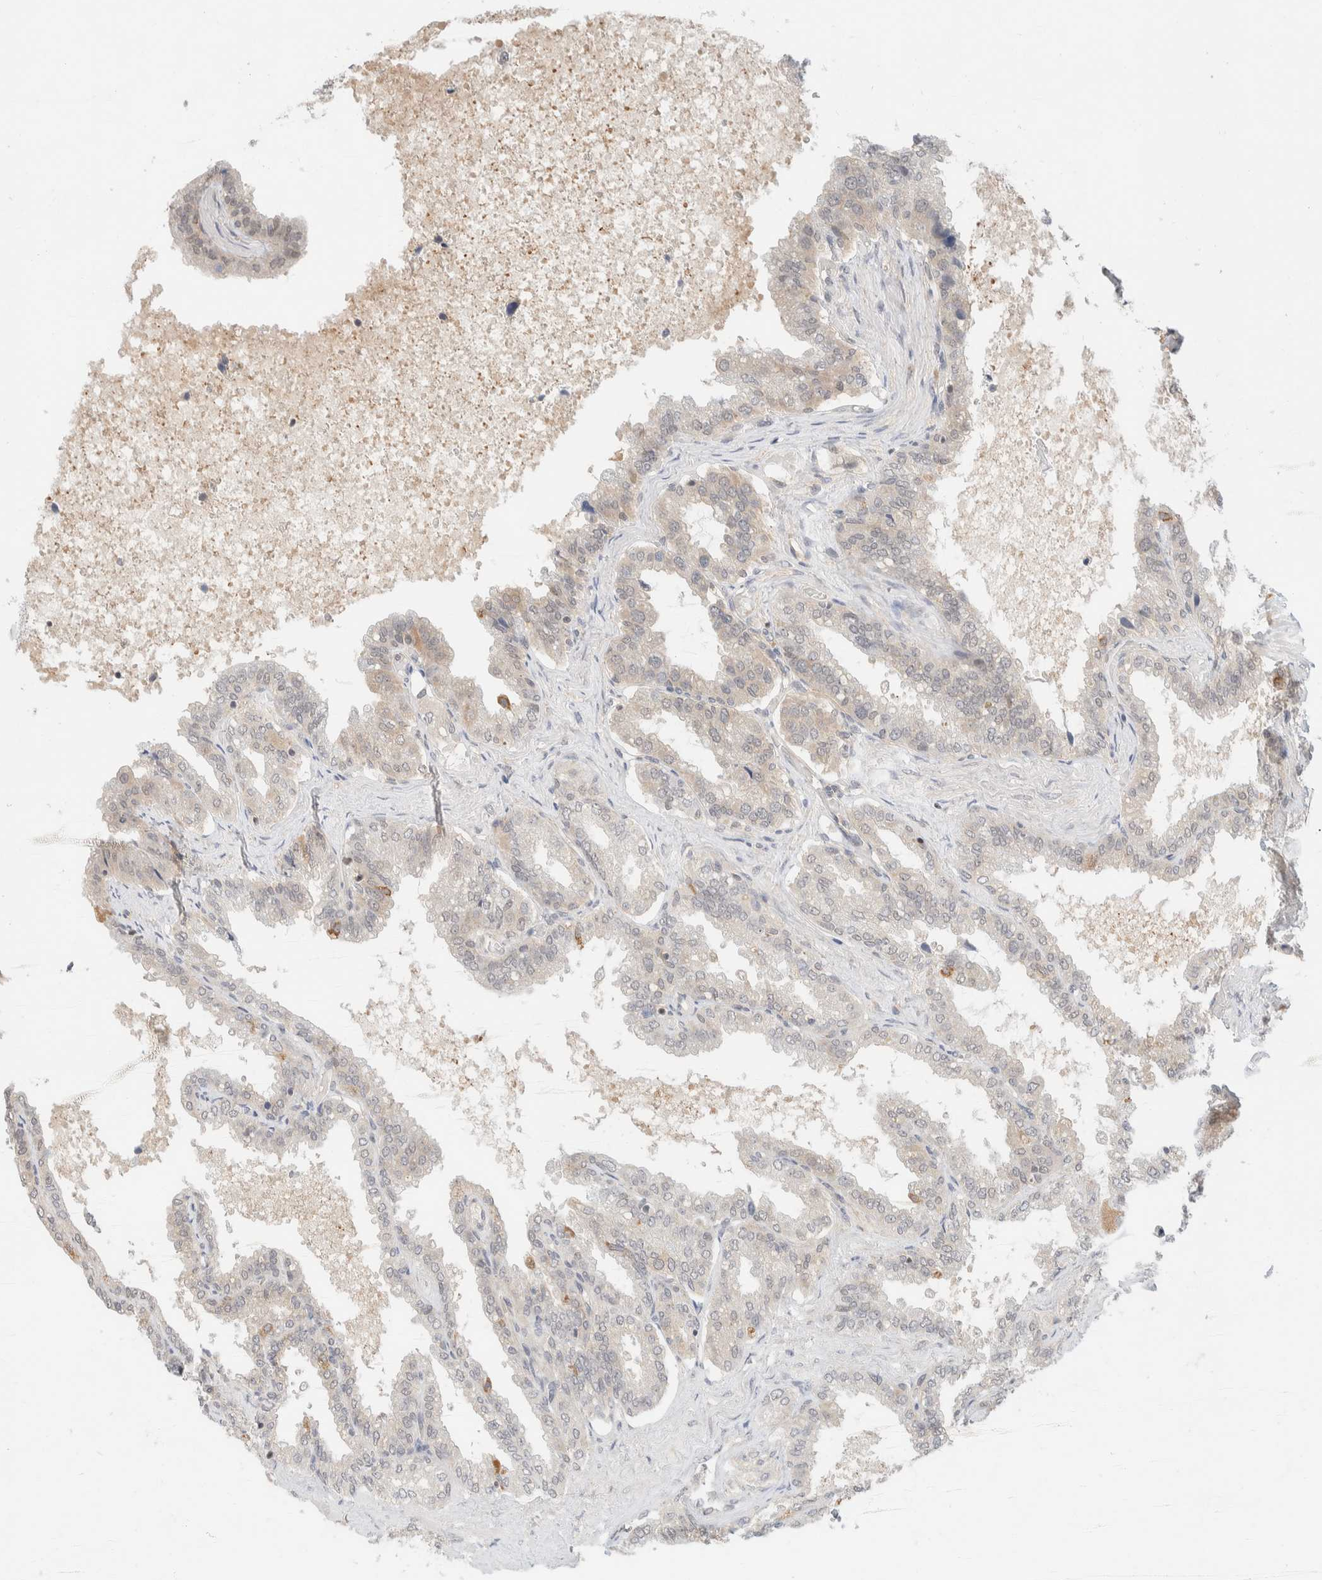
{"staining": {"intensity": "moderate", "quantity": "25%-75%", "location": "cytoplasmic/membranous"}, "tissue": "seminal vesicle", "cell_type": "Glandular cells", "image_type": "normal", "snomed": [{"axis": "morphology", "description": "Normal tissue, NOS"}, {"axis": "topography", "description": "Seminal veicle"}], "caption": "Immunohistochemical staining of unremarkable seminal vesicle displays medium levels of moderate cytoplasmic/membranous expression in about 25%-75% of glandular cells.", "gene": "C8orf76", "patient": {"sex": "male", "age": 46}}